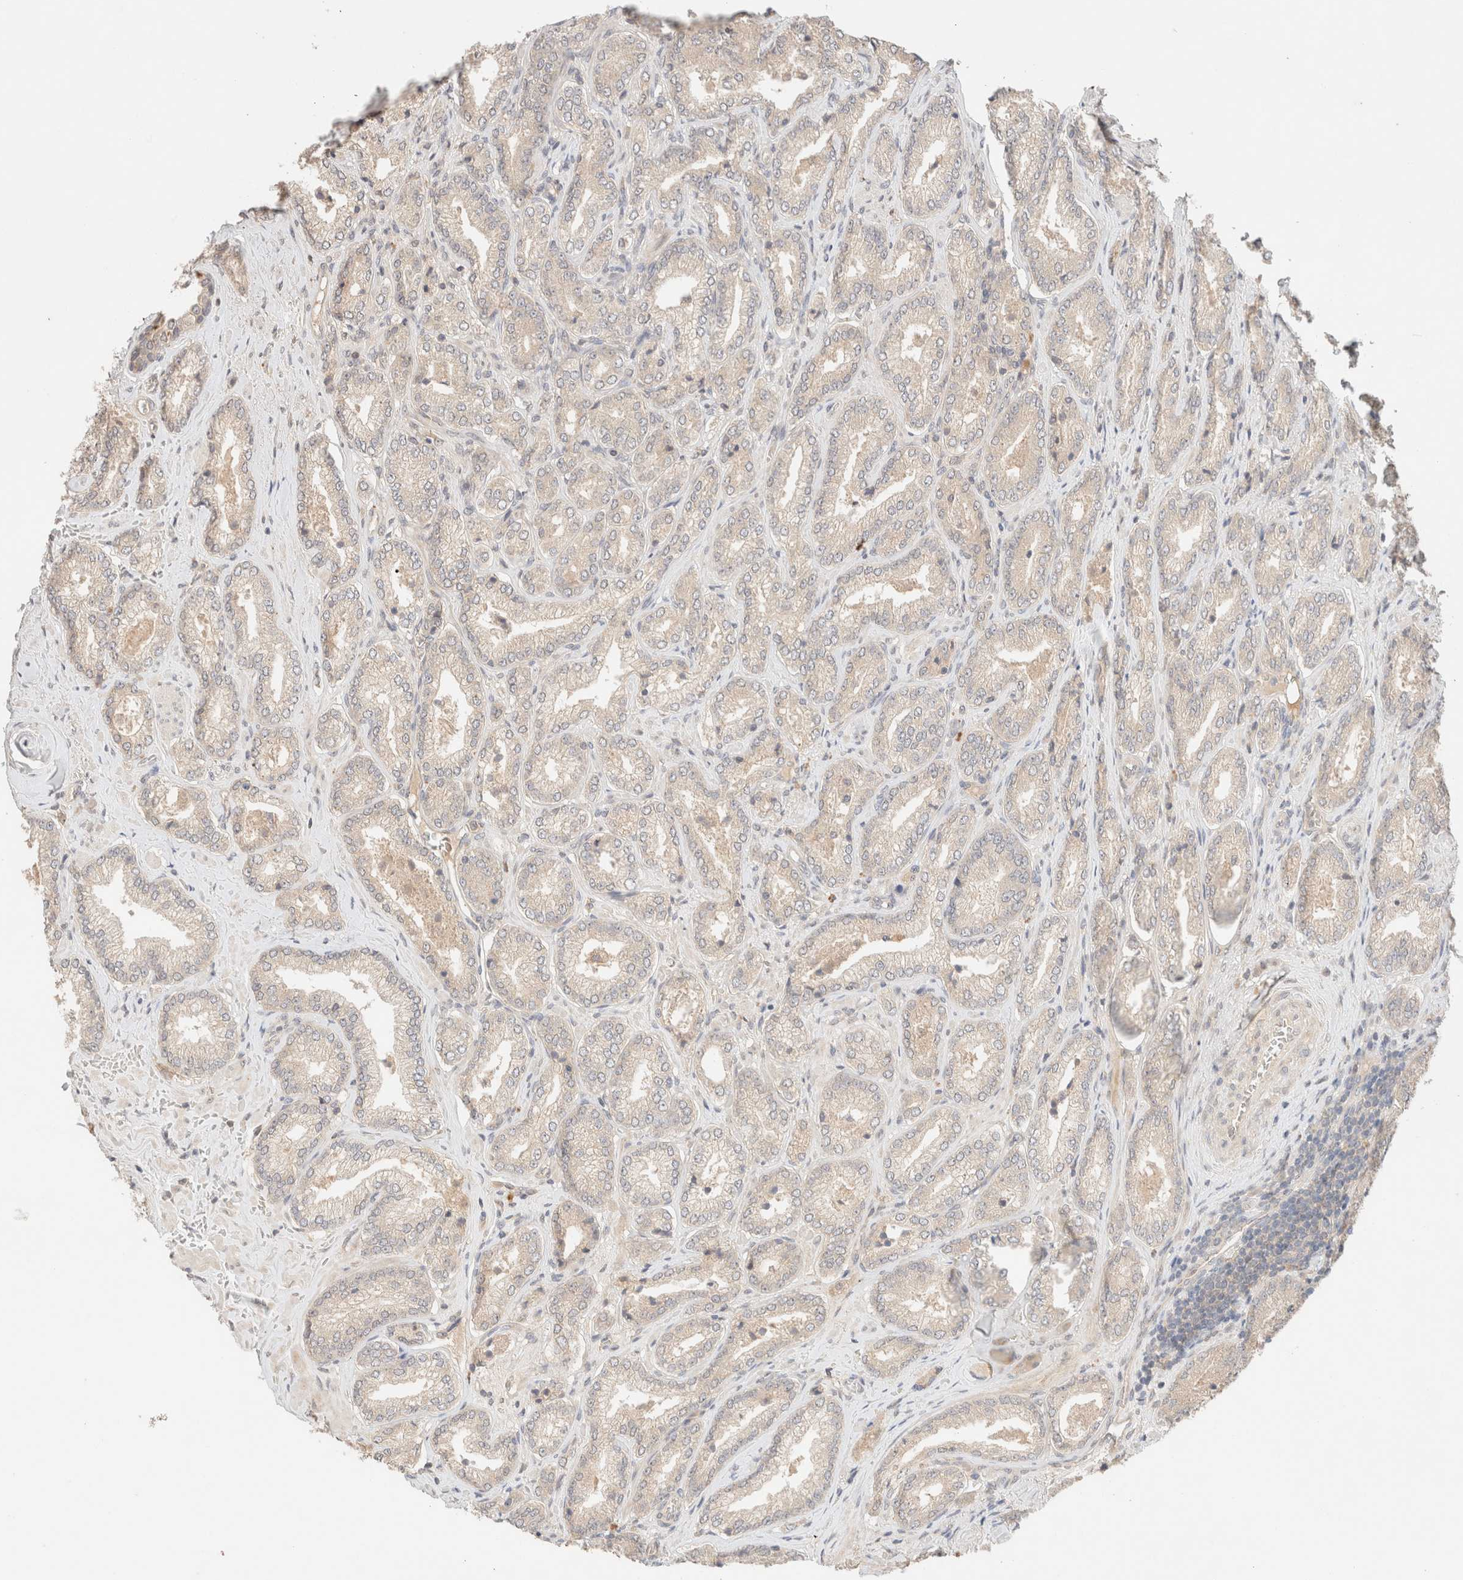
{"staining": {"intensity": "negative", "quantity": "none", "location": "none"}, "tissue": "prostate cancer", "cell_type": "Tumor cells", "image_type": "cancer", "snomed": [{"axis": "morphology", "description": "Adenocarcinoma, Low grade"}, {"axis": "topography", "description": "Prostate"}], "caption": "Prostate low-grade adenocarcinoma was stained to show a protein in brown. There is no significant expression in tumor cells. (Immunohistochemistry (ihc), brightfield microscopy, high magnification).", "gene": "SARM1", "patient": {"sex": "male", "age": 62}}